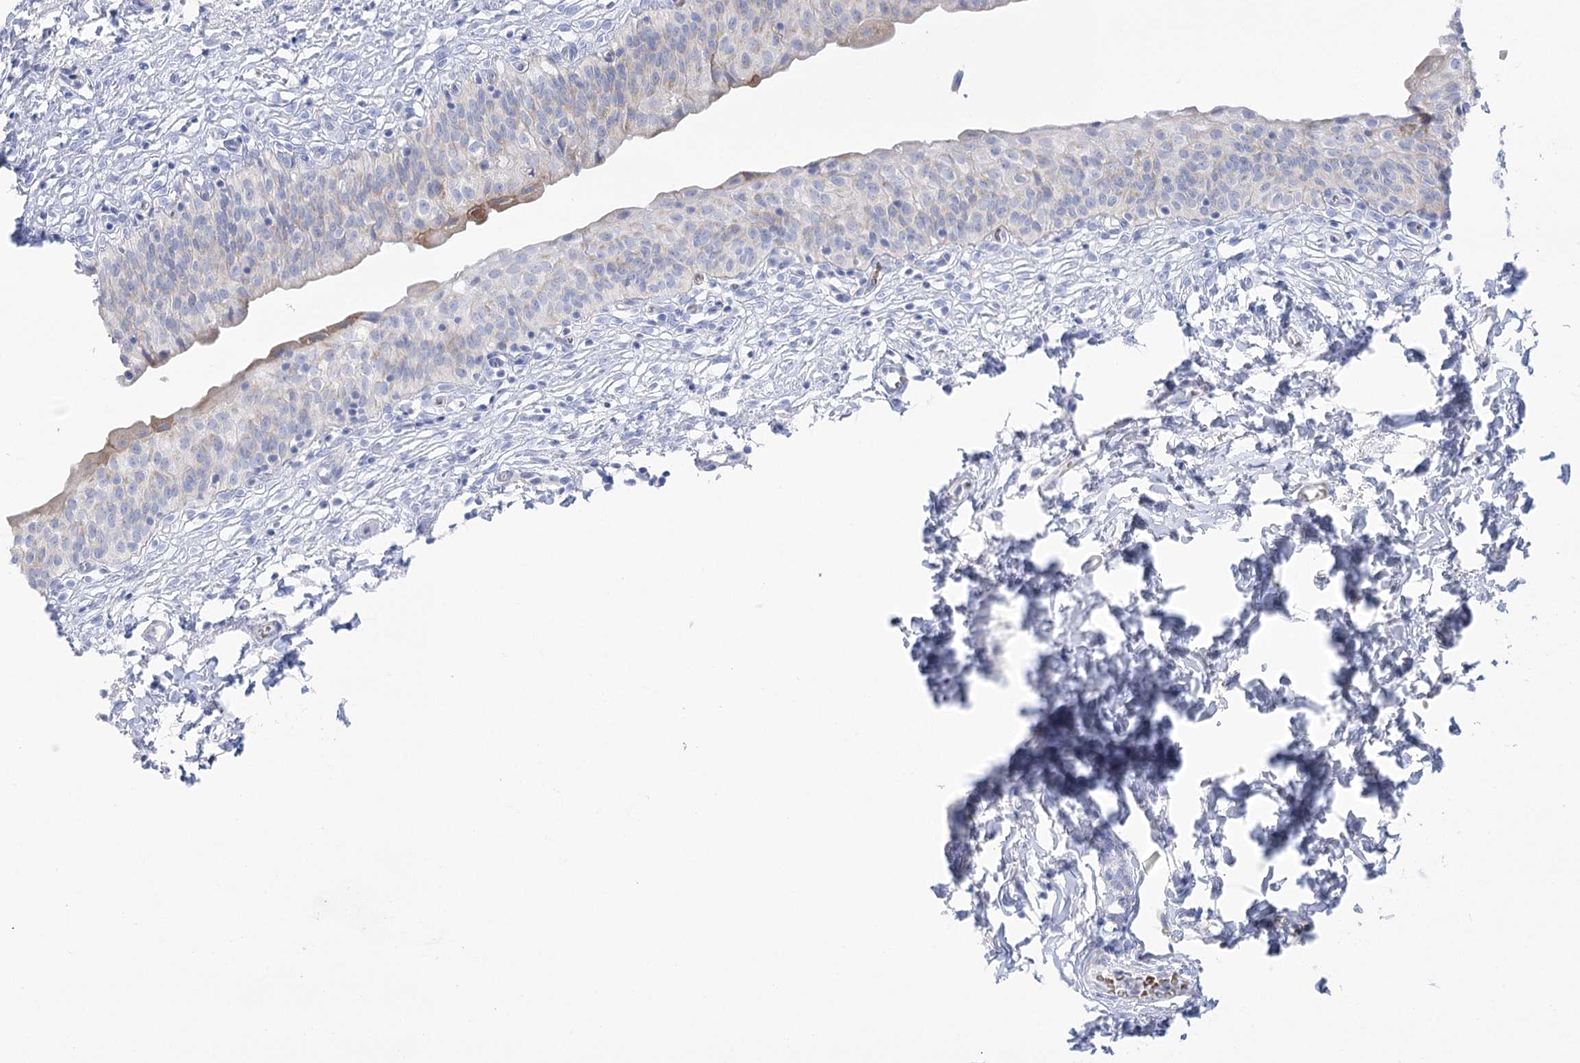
{"staining": {"intensity": "weak", "quantity": "<25%", "location": "cytoplasmic/membranous"}, "tissue": "urinary bladder", "cell_type": "Urothelial cells", "image_type": "normal", "snomed": [{"axis": "morphology", "description": "Normal tissue, NOS"}, {"axis": "topography", "description": "Urinary bladder"}], "caption": "Immunohistochemistry histopathology image of benign urinary bladder stained for a protein (brown), which demonstrates no positivity in urothelial cells. (Brightfield microscopy of DAB immunohistochemistry at high magnification).", "gene": "SIAE", "patient": {"sex": "male", "age": 55}}